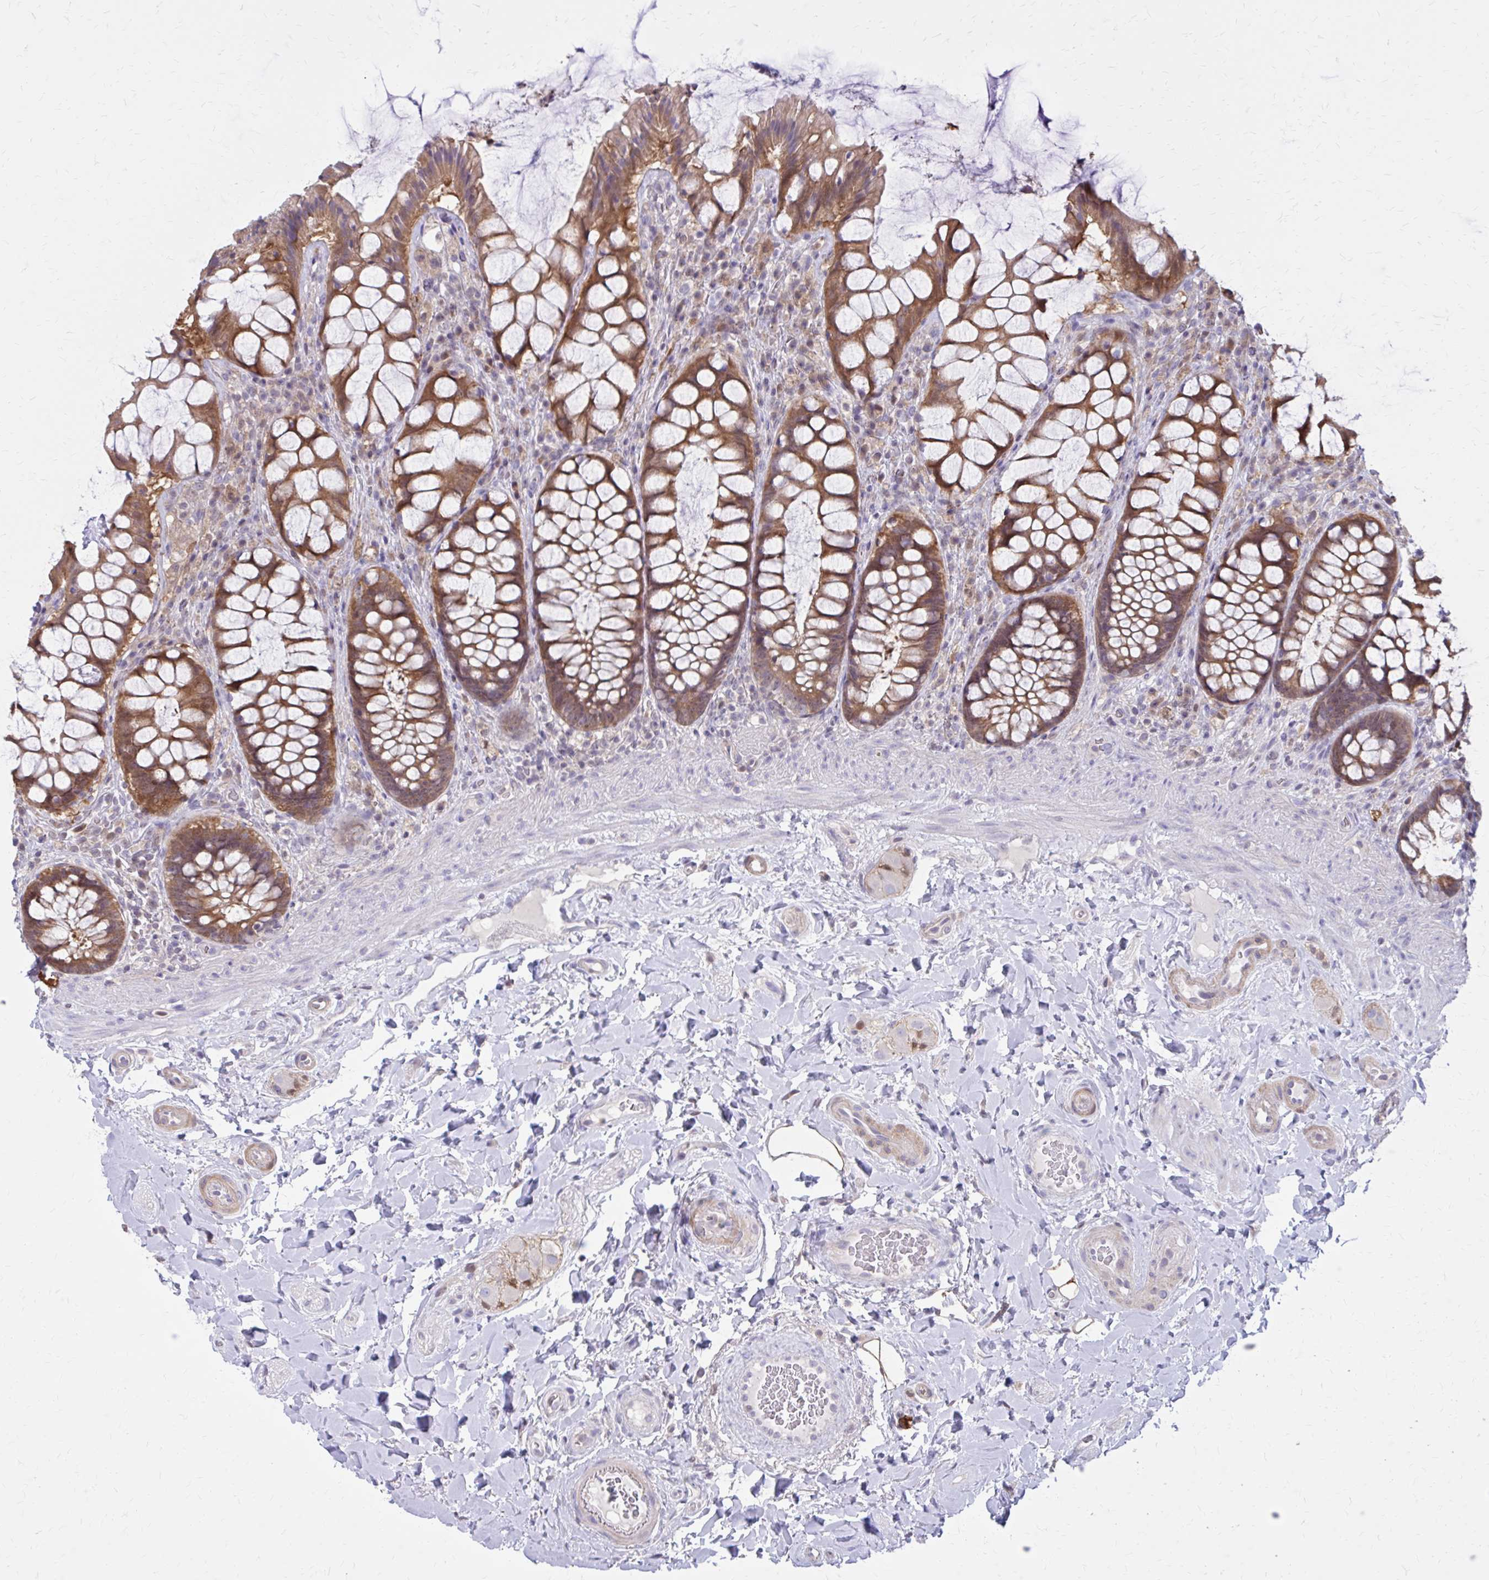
{"staining": {"intensity": "strong", "quantity": ">75%", "location": "cytoplasmic/membranous"}, "tissue": "rectum", "cell_type": "Glandular cells", "image_type": "normal", "snomed": [{"axis": "morphology", "description": "Normal tissue, NOS"}, {"axis": "topography", "description": "Rectum"}], "caption": "A high amount of strong cytoplasmic/membranous expression is present in about >75% of glandular cells in normal rectum. (Stains: DAB (3,3'-diaminobenzidine) in brown, nuclei in blue, Microscopy: brightfield microscopy at high magnification).", "gene": "DBI", "patient": {"sex": "female", "age": 58}}